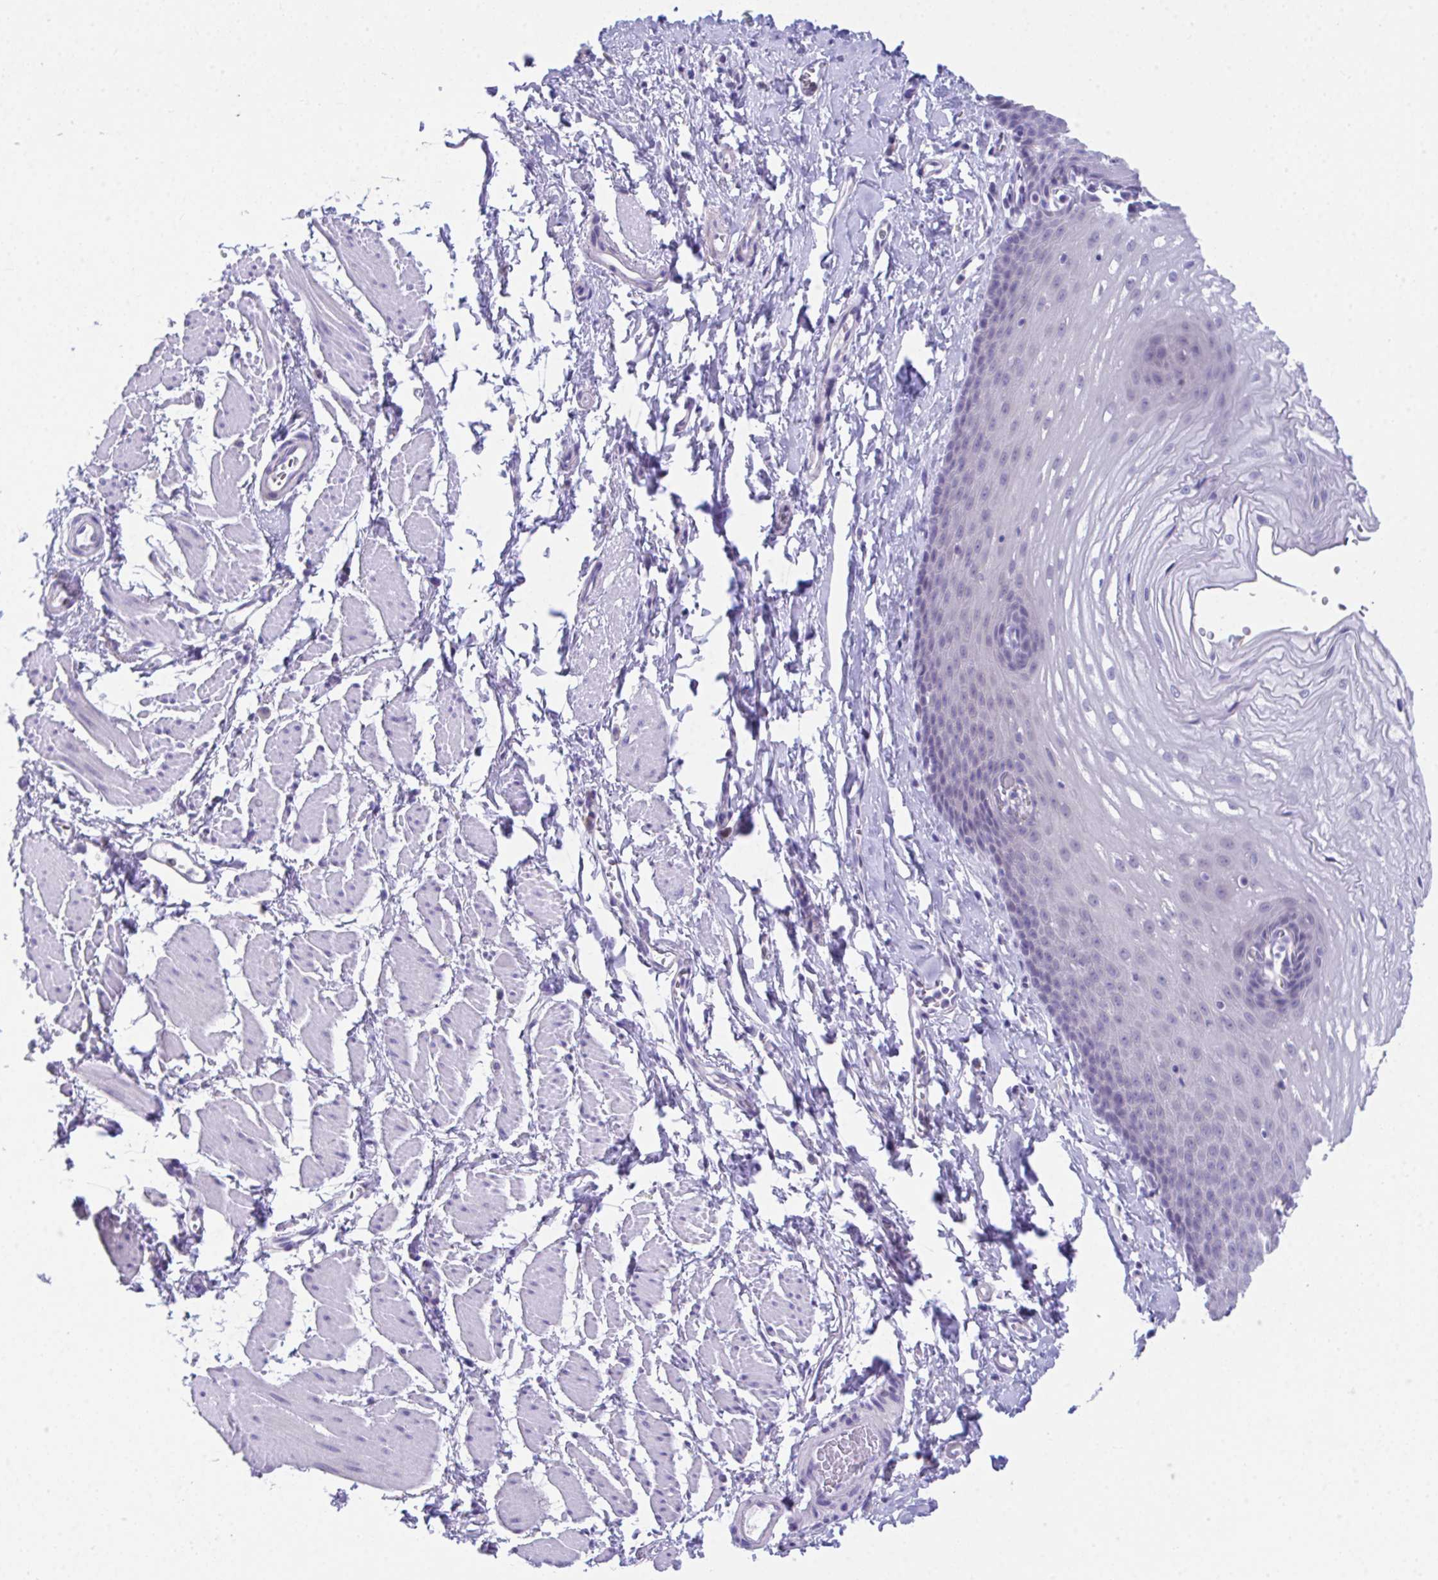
{"staining": {"intensity": "negative", "quantity": "none", "location": "none"}, "tissue": "esophagus", "cell_type": "Squamous epithelial cells", "image_type": "normal", "snomed": [{"axis": "morphology", "description": "Normal tissue, NOS"}, {"axis": "topography", "description": "Esophagus"}], "caption": "This is a histopathology image of immunohistochemistry (IHC) staining of benign esophagus, which shows no staining in squamous epithelial cells.", "gene": "HOXB4", "patient": {"sex": "male", "age": 70}}